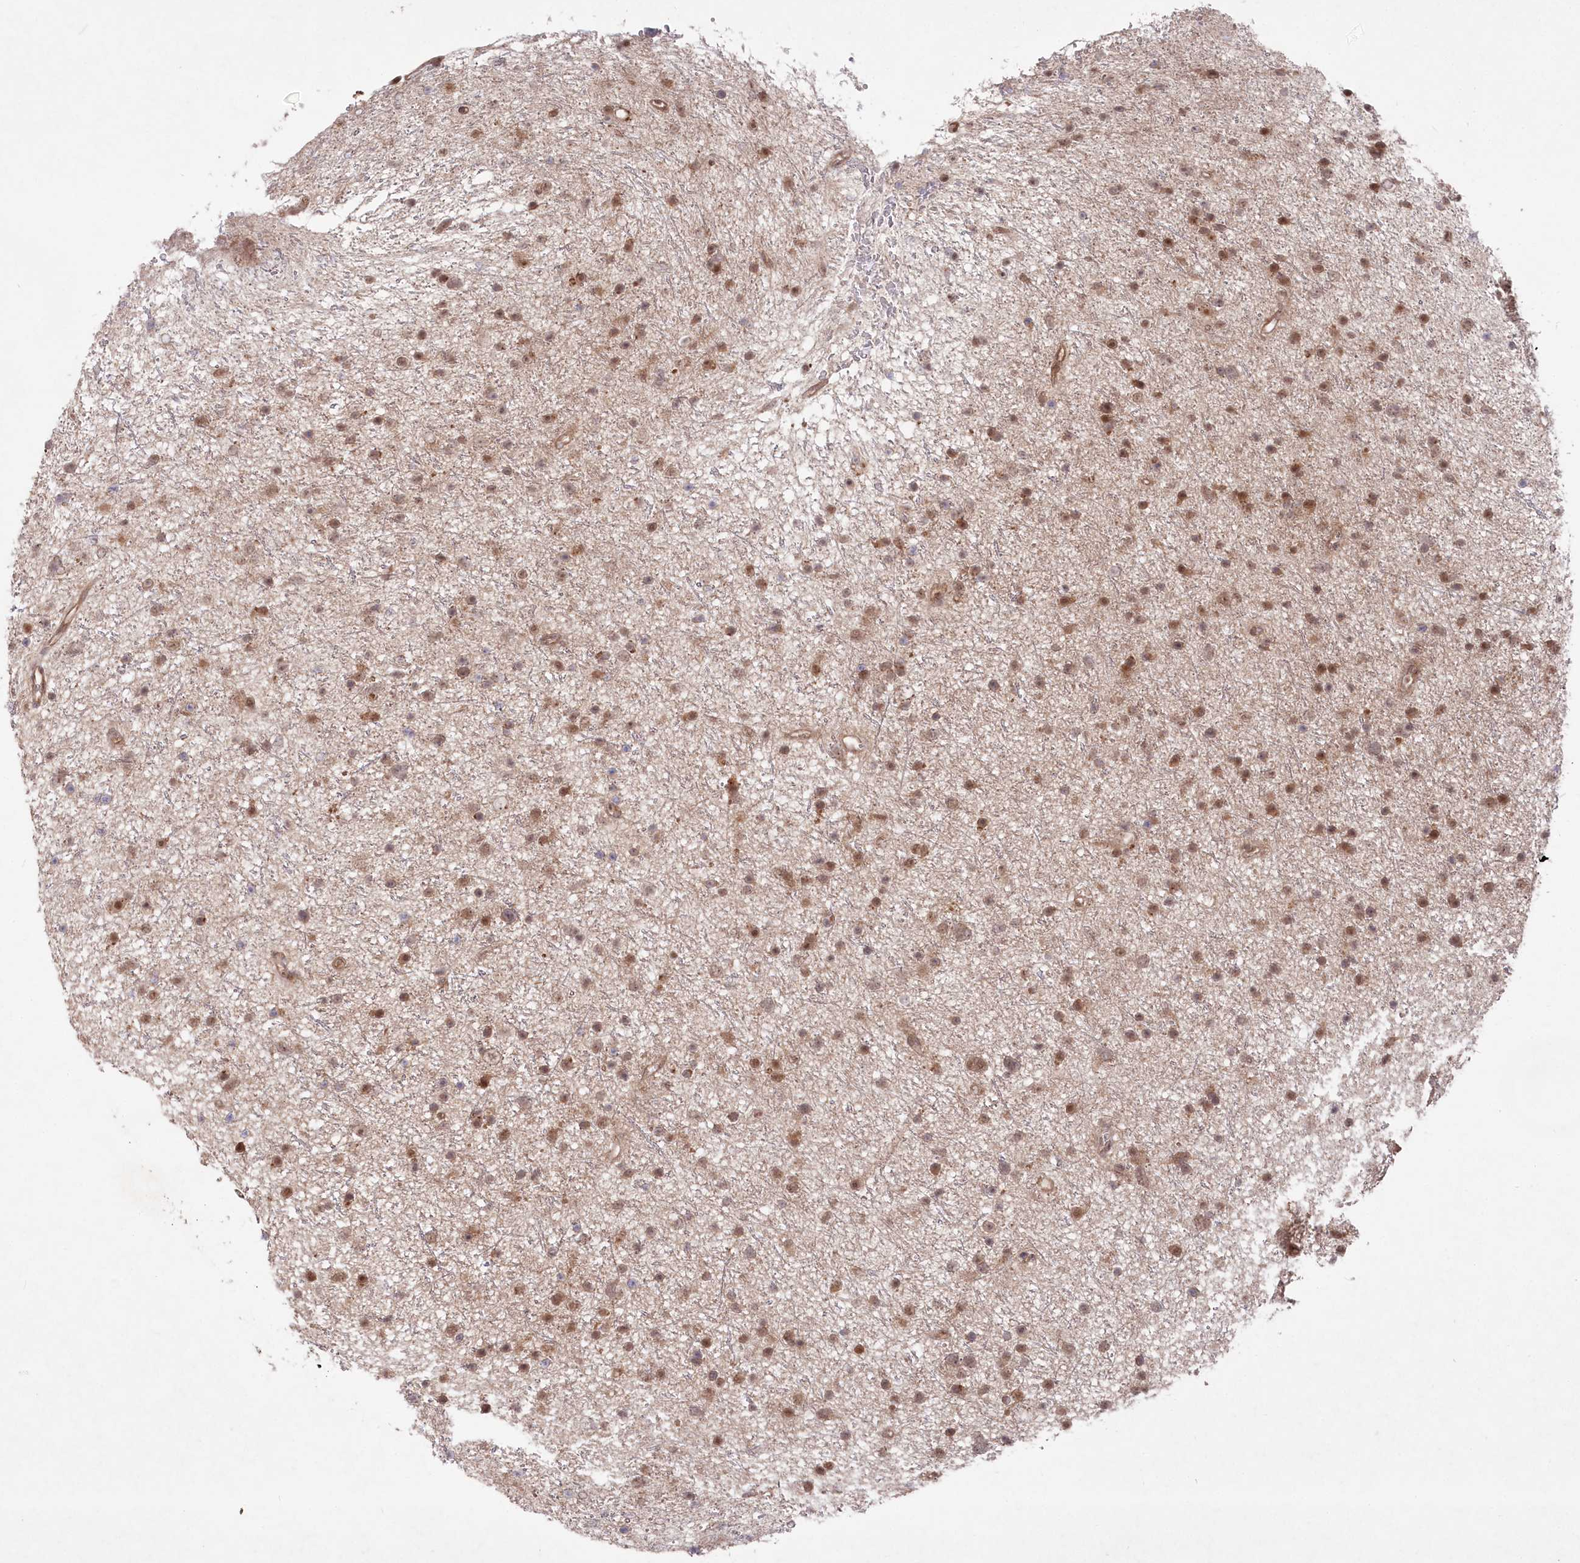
{"staining": {"intensity": "moderate", "quantity": ">75%", "location": "cytoplasmic/membranous,nuclear"}, "tissue": "glioma", "cell_type": "Tumor cells", "image_type": "cancer", "snomed": [{"axis": "morphology", "description": "Glioma, malignant, Low grade"}, {"axis": "topography", "description": "Cerebral cortex"}], "caption": "A brown stain labels moderate cytoplasmic/membranous and nuclear expression of a protein in malignant glioma (low-grade) tumor cells.", "gene": "PSMA1", "patient": {"sex": "female", "age": 39}}